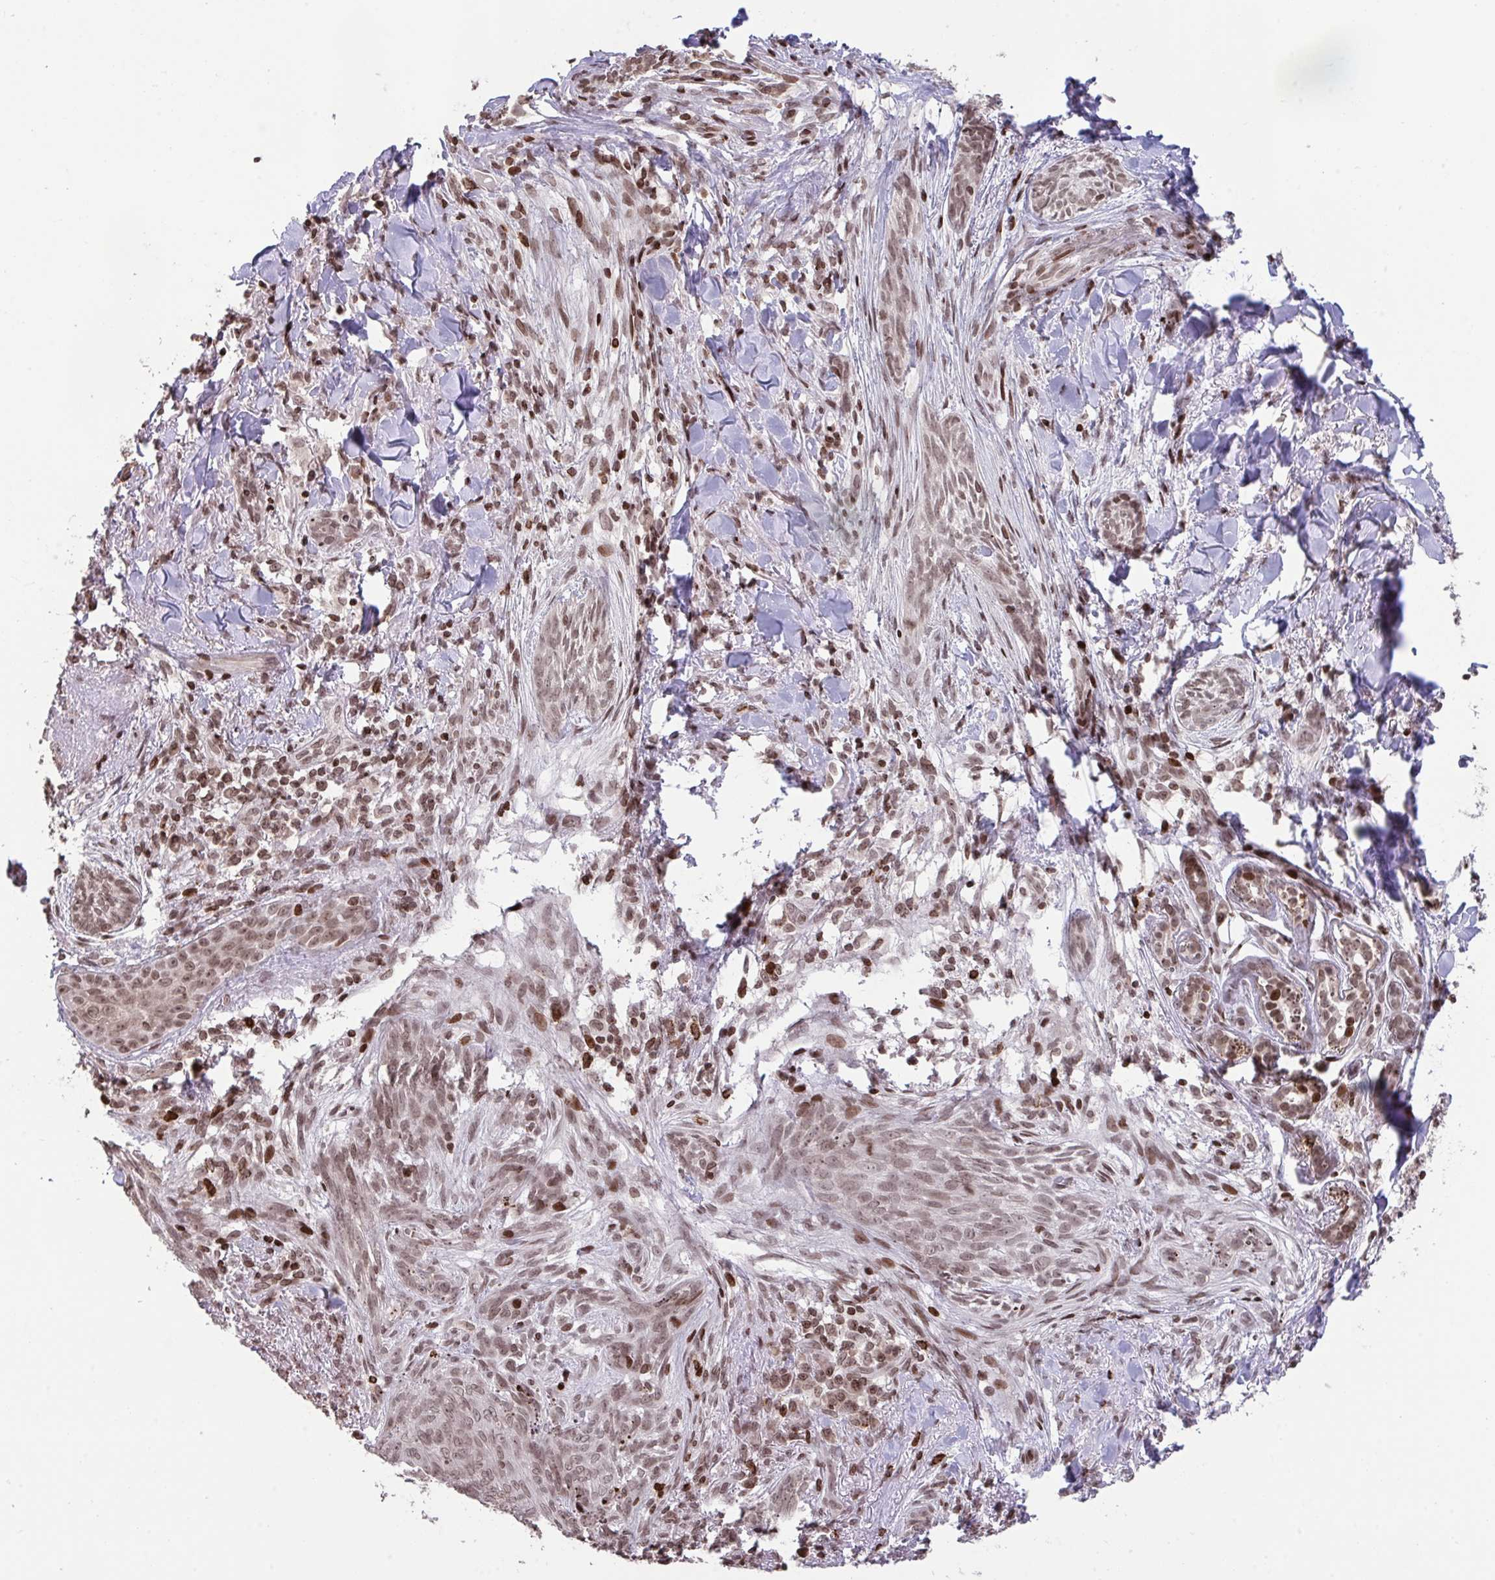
{"staining": {"intensity": "moderate", "quantity": ">75%", "location": "nuclear"}, "tissue": "skin cancer", "cell_type": "Tumor cells", "image_type": "cancer", "snomed": [{"axis": "morphology", "description": "Basal cell carcinoma"}, {"axis": "topography", "description": "Skin"}], "caption": "Protein staining of basal cell carcinoma (skin) tissue exhibits moderate nuclear staining in approximately >75% of tumor cells.", "gene": "NIP7", "patient": {"sex": "female", "age": 93}}